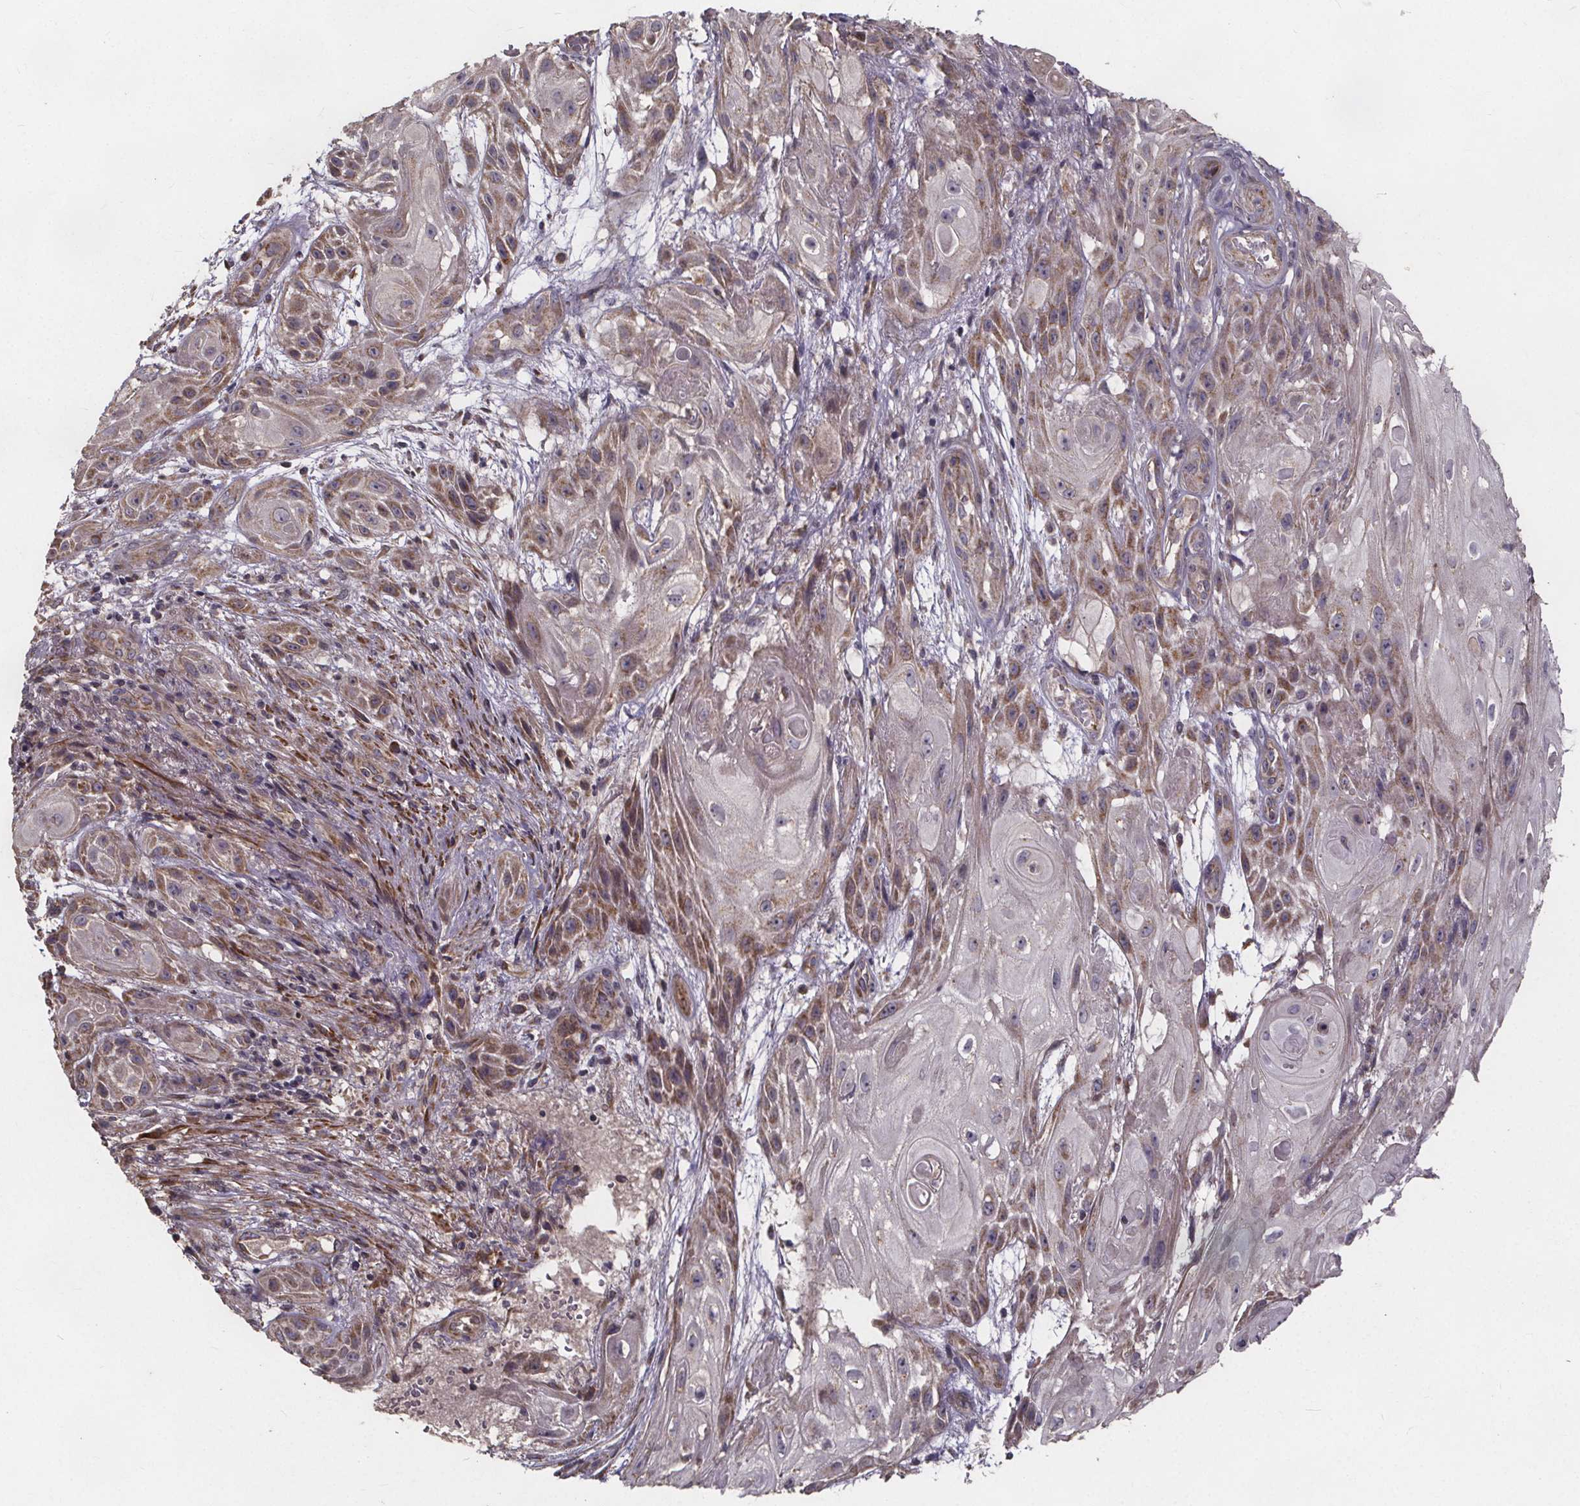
{"staining": {"intensity": "moderate", "quantity": "25%-75%", "location": "cytoplasmic/membranous"}, "tissue": "skin cancer", "cell_type": "Tumor cells", "image_type": "cancer", "snomed": [{"axis": "morphology", "description": "Squamous cell carcinoma, NOS"}, {"axis": "topography", "description": "Skin"}], "caption": "This histopathology image demonstrates squamous cell carcinoma (skin) stained with IHC to label a protein in brown. The cytoplasmic/membranous of tumor cells show moderate positivity for the protein. Nuclei are counter-stained blue.", "gene": "YME1L1", "patient": {"sex": "male", "age": 62}}